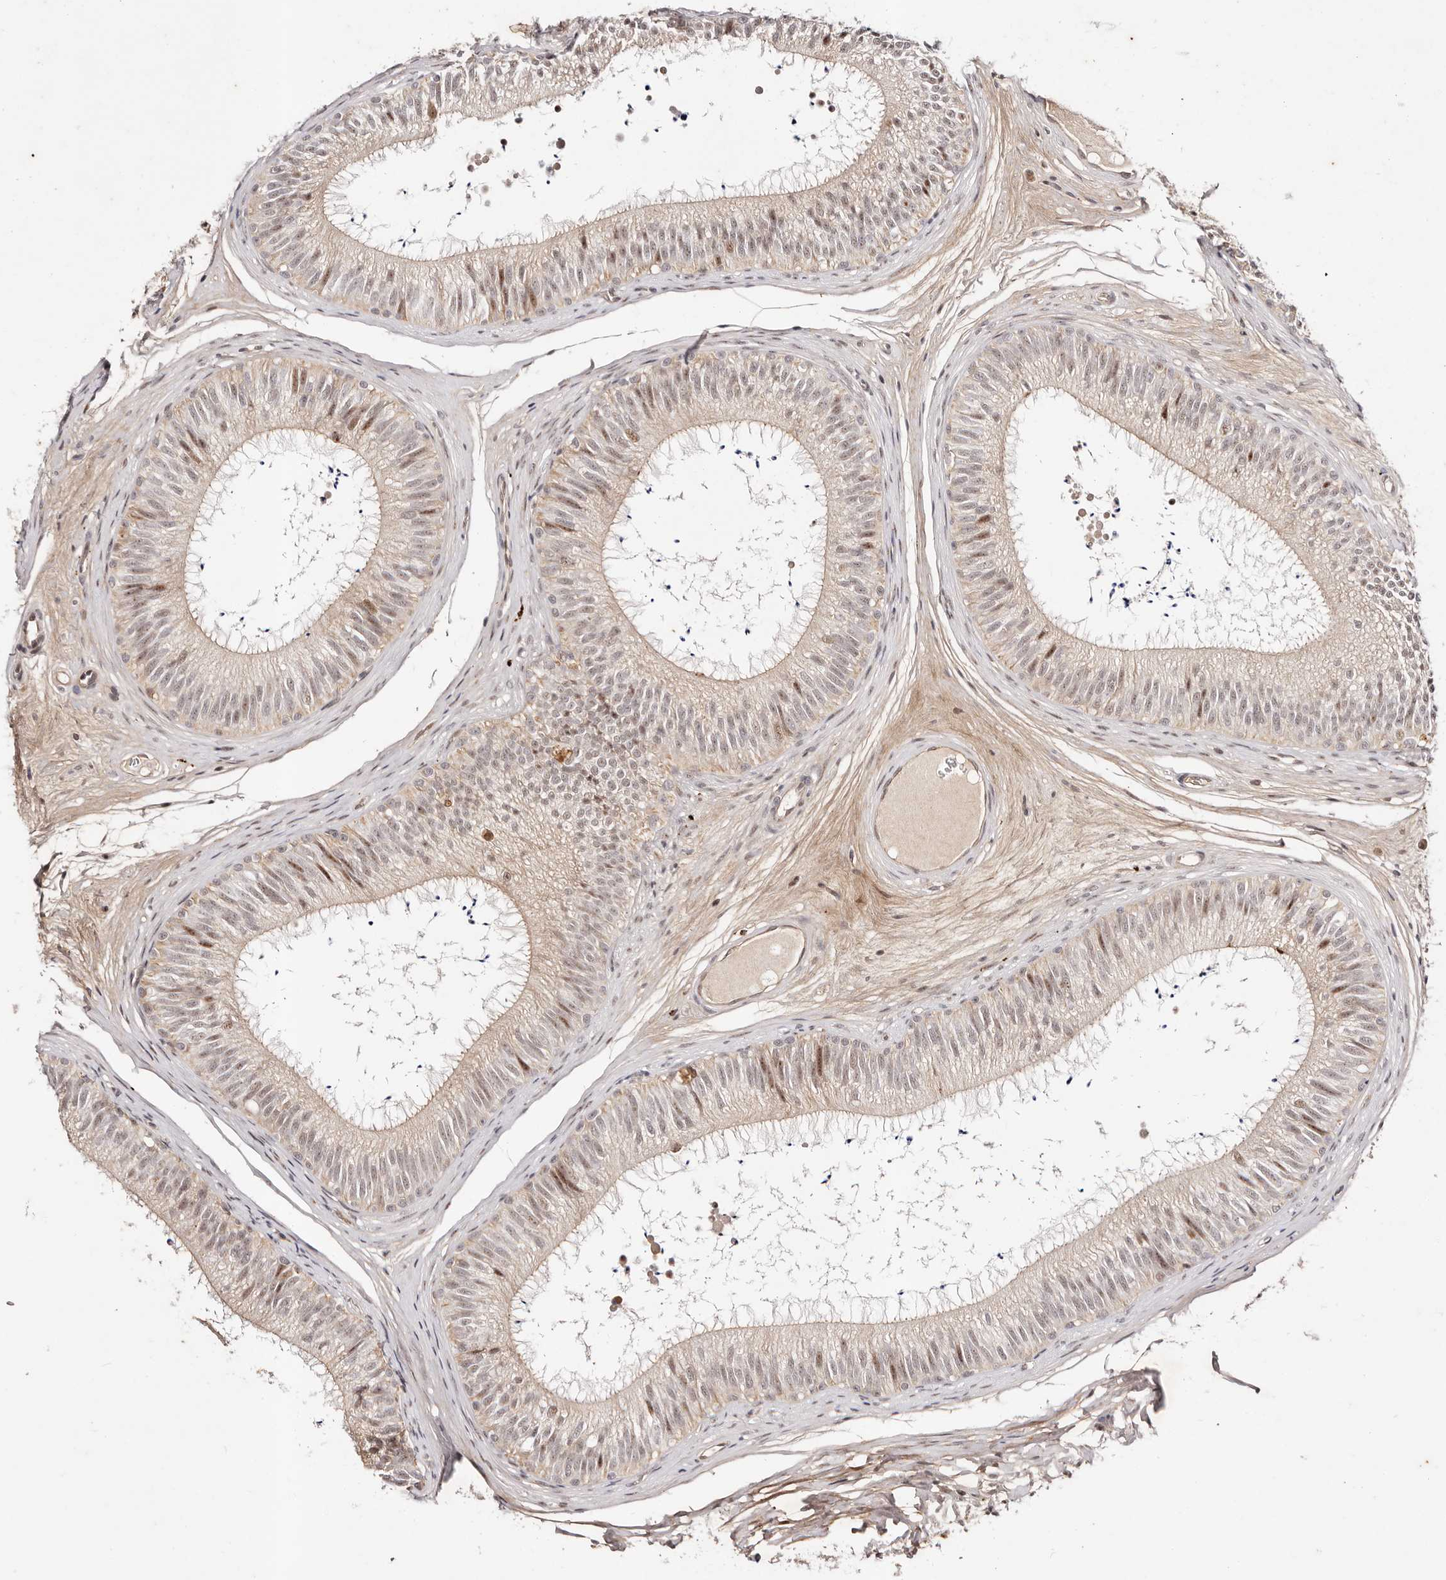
{"staining": {"intensity": "moderate", "quantity": "<25%", "location": "nuclear"}, "tissue": "epididymis", "cell_type": "Glandular cells", "image_type": "normal", "snomed": [{"axis": "morphology", "description": "Normal tissue, NOS"}, {"axis": "topography", "description": "Epididymis"}], "caption": "Immunohistochemistry histopathology image of normal epididymis stained for a protein (brown), which demonstrates low levels of moderate nuclear staining in about <25% of glandular cells.", "gene": "WRN", "patient": {"sex": "male", "age": 29}}